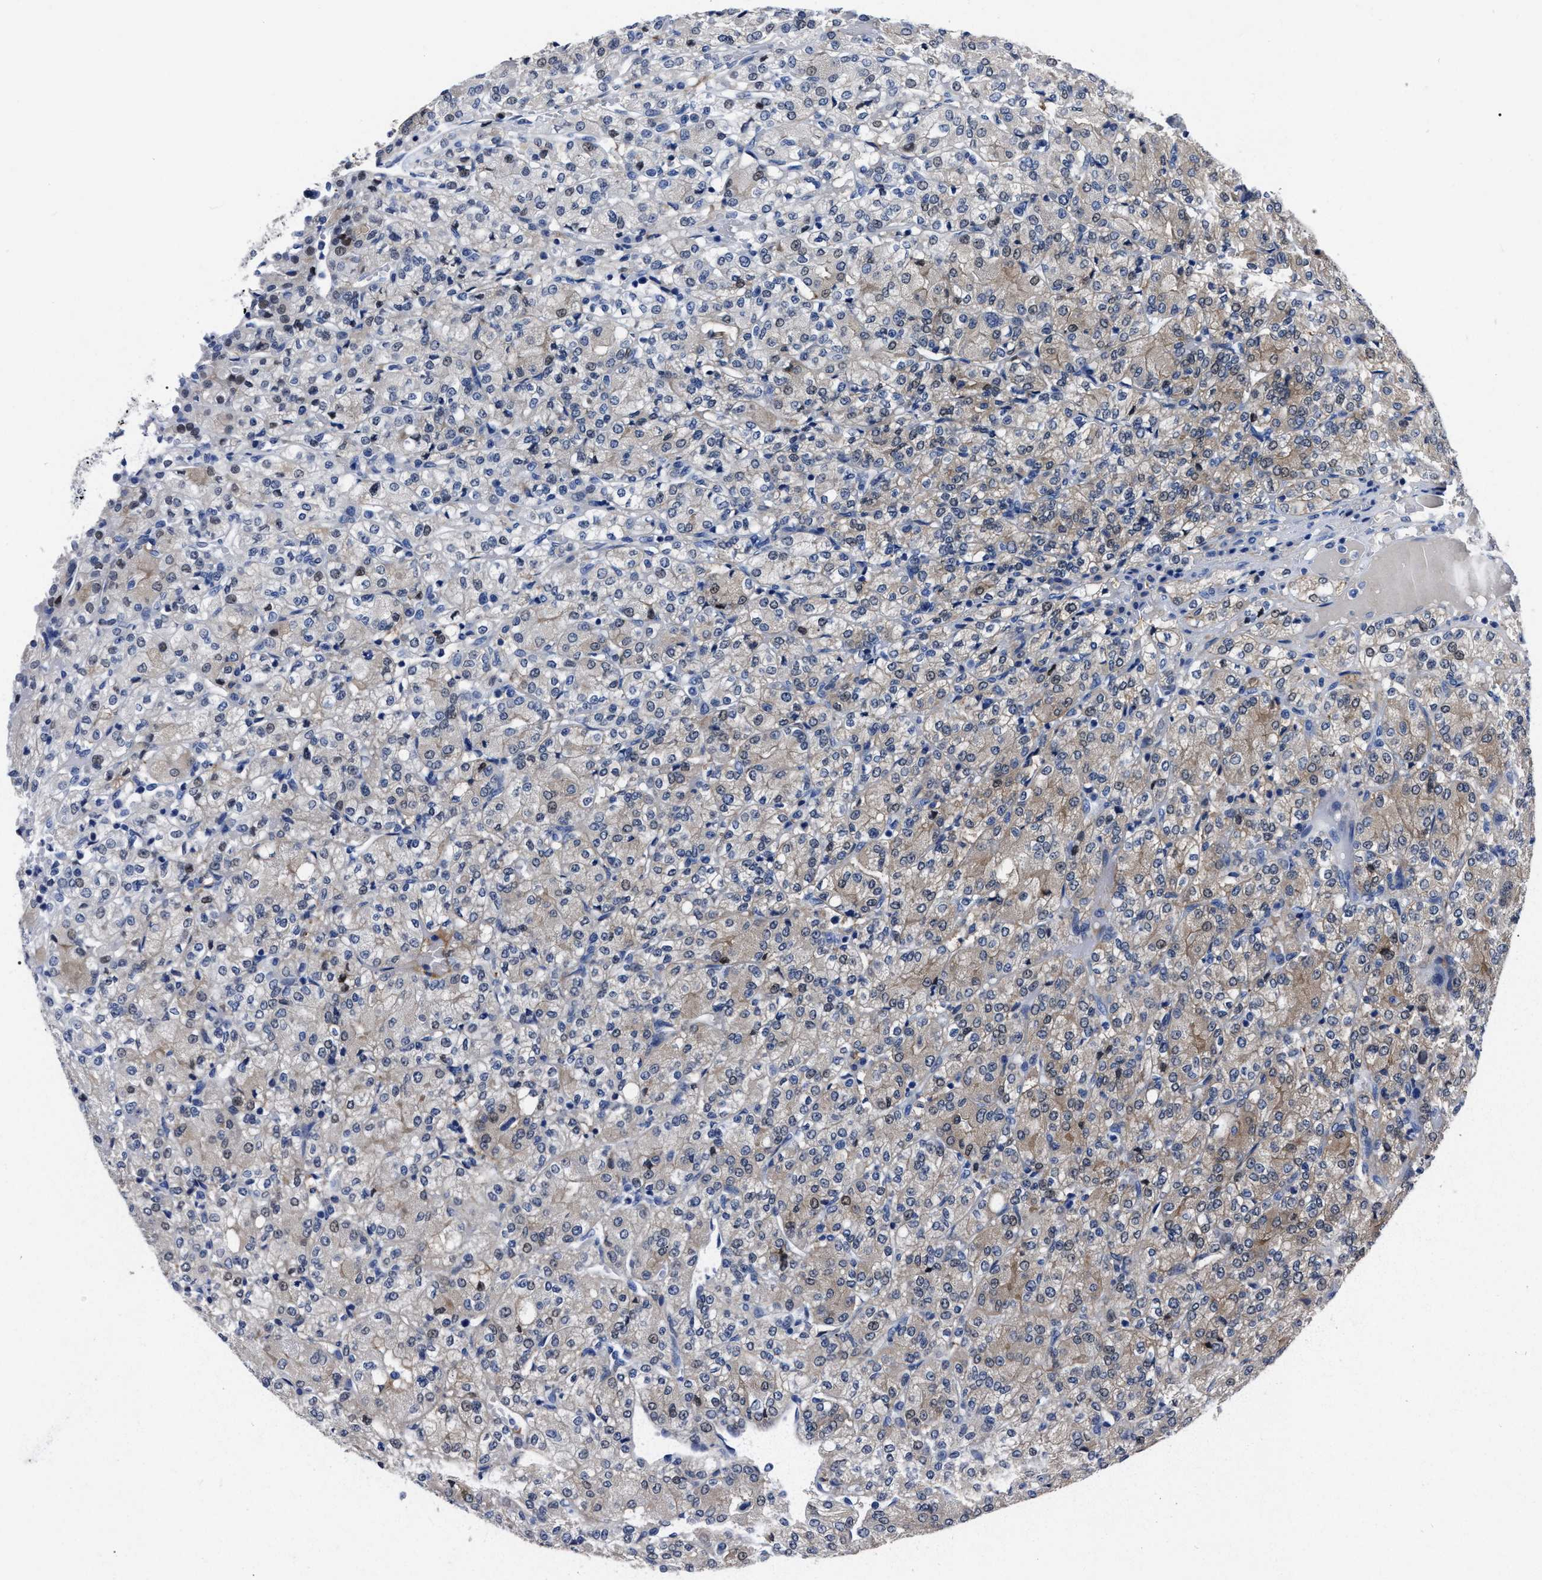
{"staining": {"intensity": "weak", "quantity": "<25%", "location": "cytoplasmic/membranous,nuclear"}, "tissue": "renal cancer", "cell_type": "Tumor cells", "image_type": "cancer", "snomed": [{"axis": "morphology", "description": "Adenocarcinoma, NOS"}, {"axis": "topography", "description": "Kidney"}], "caption": "DAB immunohistochemical staining of human renal cancer reveals no significant expression in tumor cells.", "gene": "OR10G3", "patient": {"sex": "male", "age": 77}}